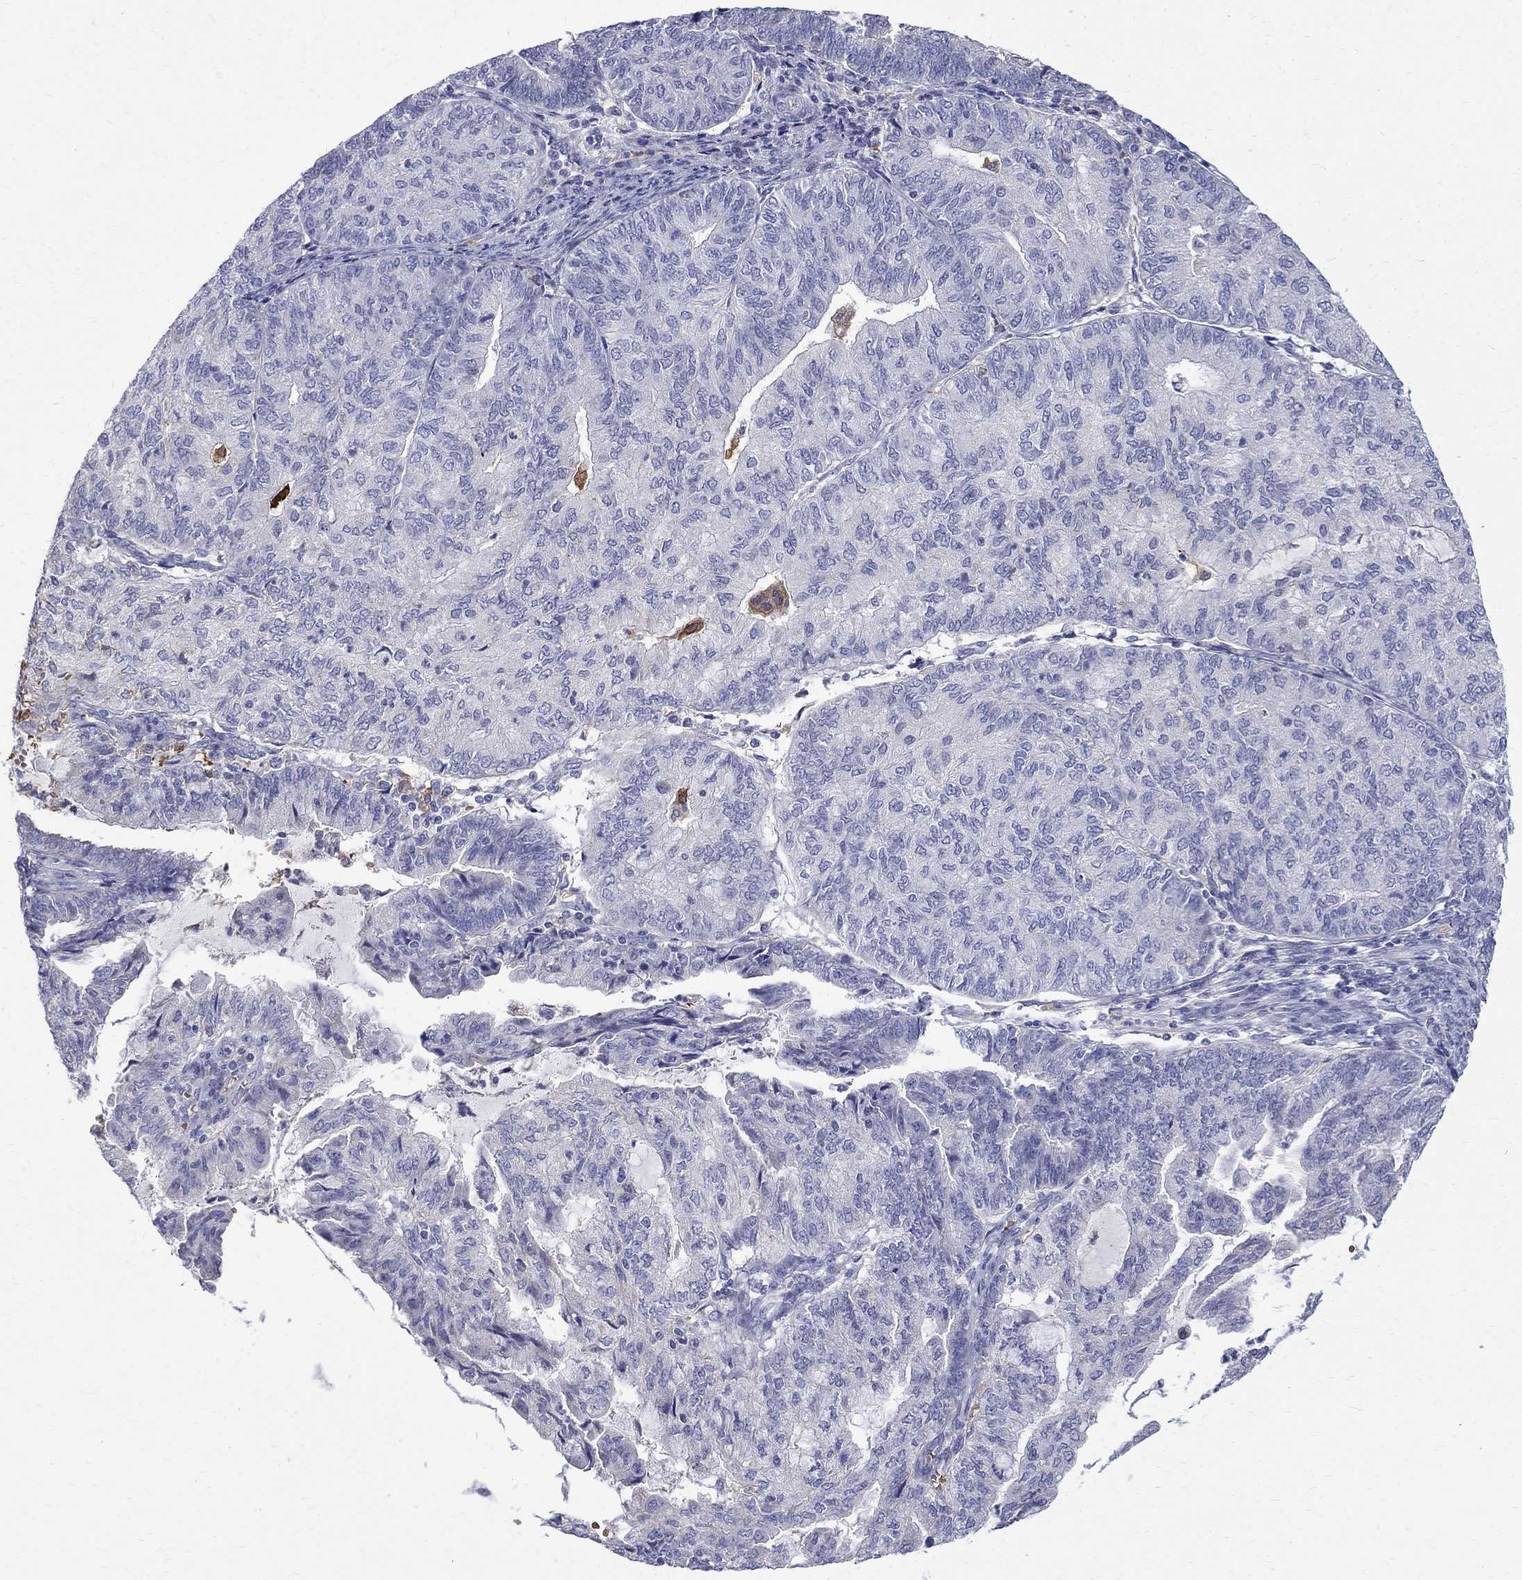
{"staining": {"intensity": "negative", "quantity": "none", "location": "none"}, "tissue": "endometrial cancer", "cell_type": "Tumor cells", "image_type": "cancer", "snomed": [{"axis": "morphology", "description": "Adenocarcinoma, NOS"}, {"axis": "topography", "description": "Endometrium"}], "caption": "High power microscopy photomicrograph of an immunohistochemistry histopathology image of endometrial cancer, revealing no significant staining in tumor cells. (DAB immunohistochemistry visualized using brightfield microscopy, high magnification).", "gene": "AGER", "patient": {"sex": "female", "age": 82}}